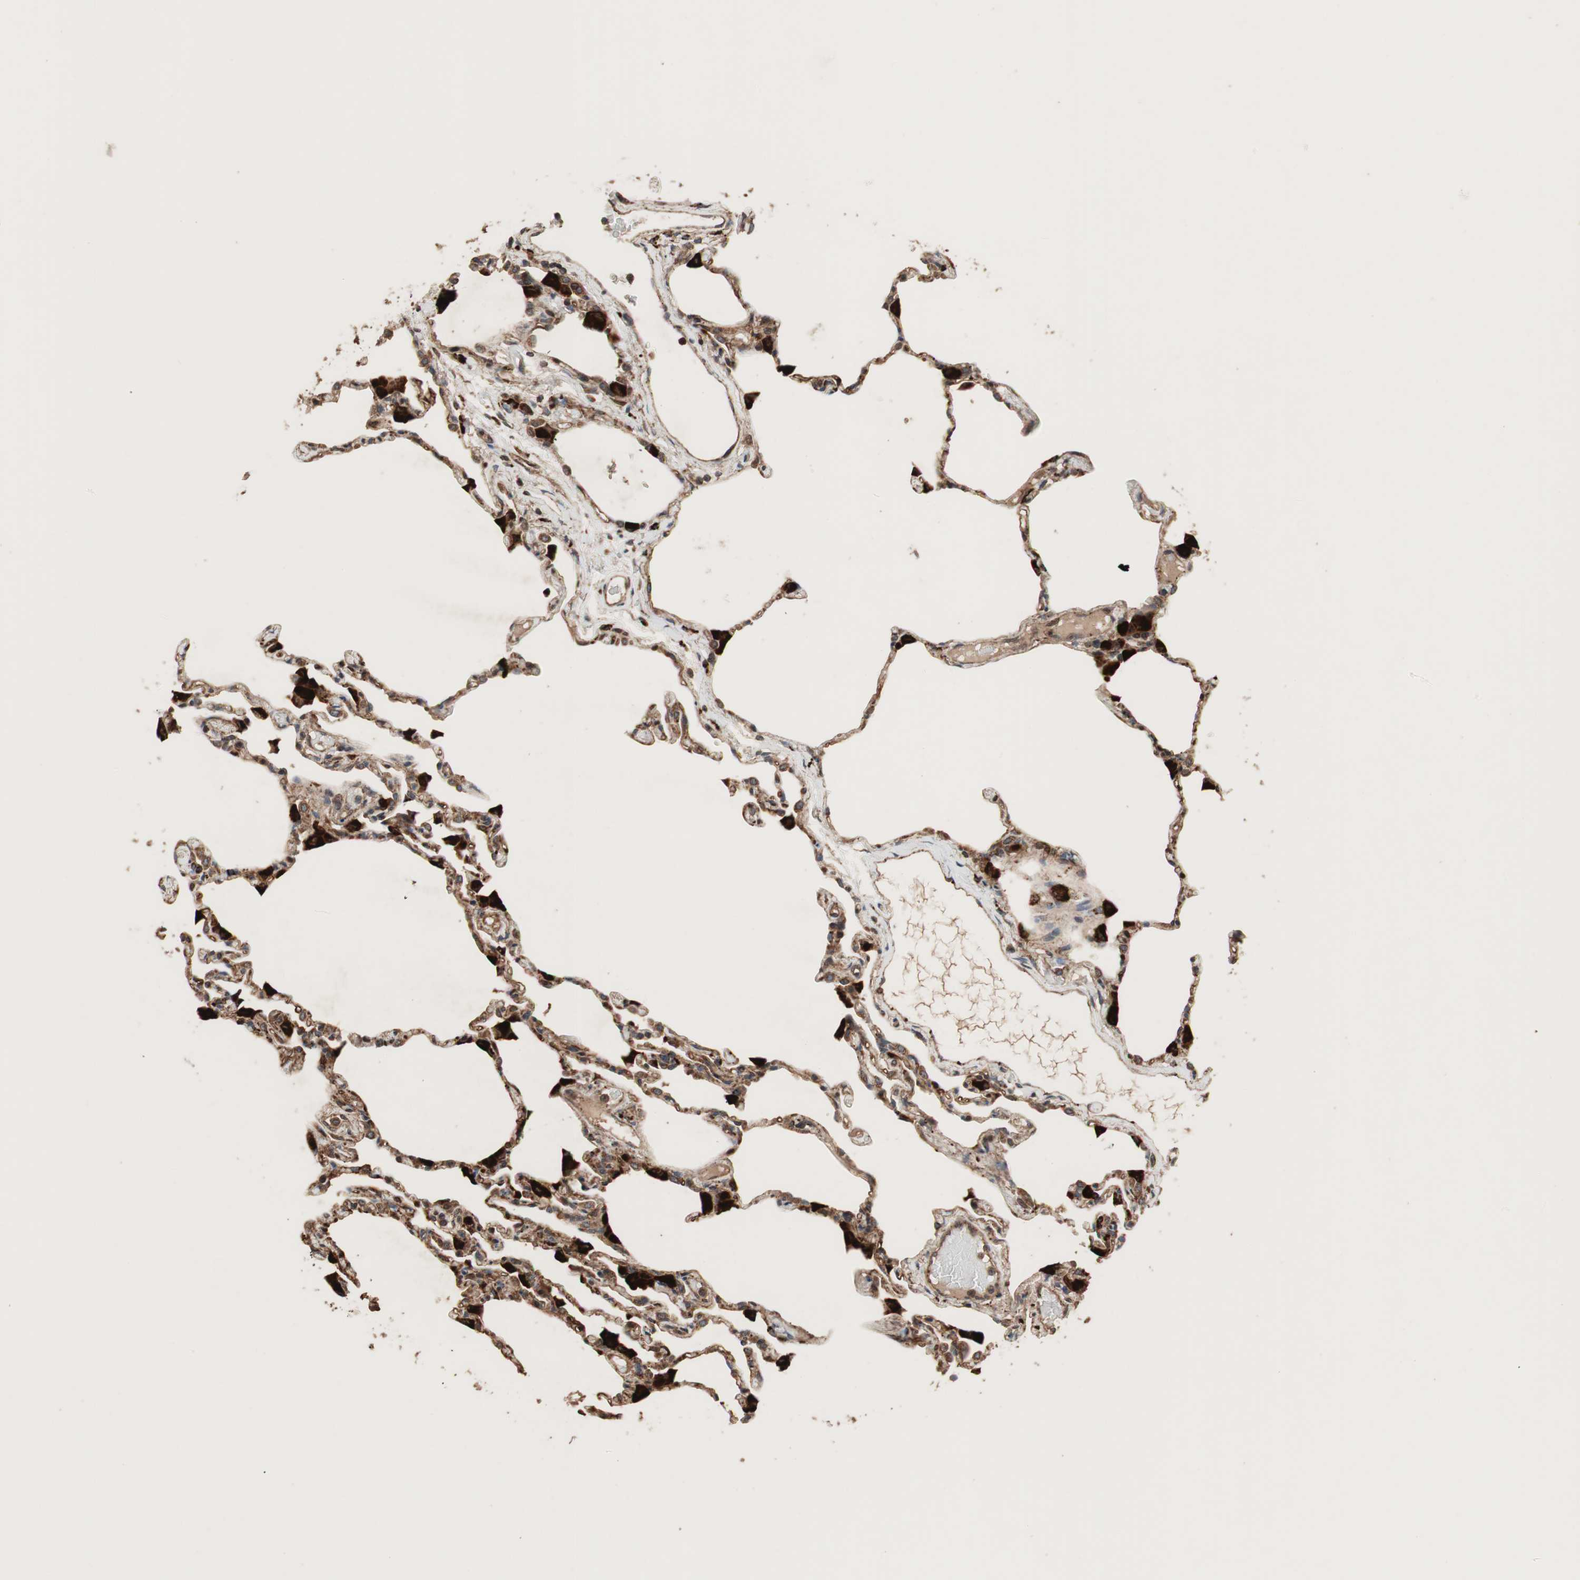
{"staining": {"intensity": "strong", "quantity": ">75%", "location": "cytoplasmic/membranous,nuclear"}, "tissue": "lung", "cell_type": "Alveolar cells", "image_type": "normal", "snomed": [{"axis": "morphology", "description": "Normal tissue, NOS"}, {"axis": "topography", "description": "Lung"}], "caption": "Immunohistochemical staining of benign lung reveals strong cytoplasmic/membranous,nuclear protein expression in about >75% of alveolar cells.", "gene": "RAB1A", "patient": {"sex": "female", "age": 49}}